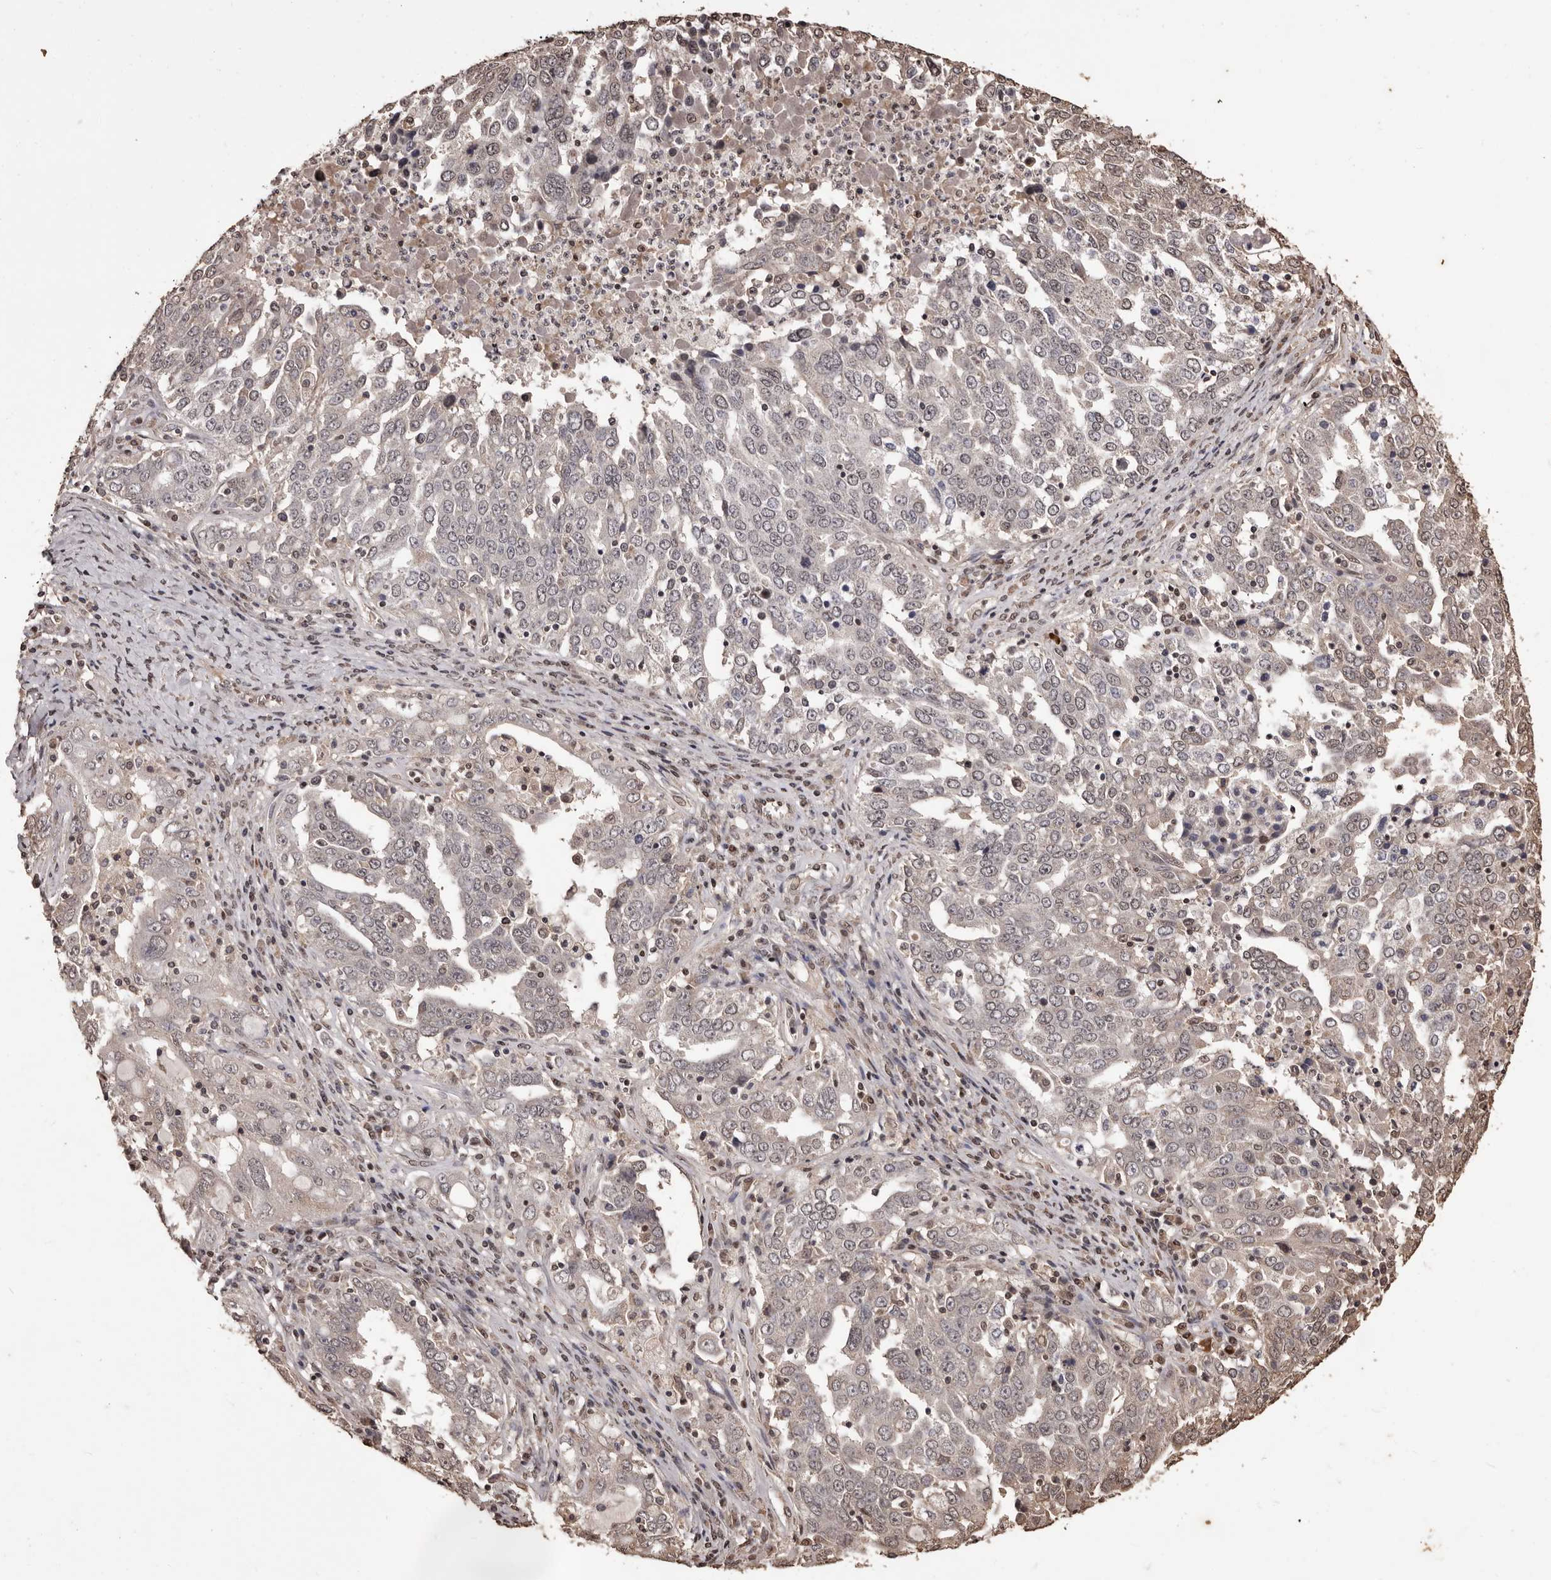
{"staining": {"intensity": "negative", "quantity": "none", "location": "none"}, "tissue": "ovarian cancer", "cell_type": "Tumor cells", "image_type": "cancer", "snomed": [{"axis": "morphology", "description": "Carcinoma, endometroid"}, {"axis": "topography", "description": "Ovary"}], "caption": "A high-resolution micrograph shows IHC staining of ovarian endometroid carcinoma, which displays no significant staining in tumor cells. Brightfield microscopy of immunohistochemistry (IHC) stained with DAB (brown) and hematoxylin (blue), captured at high magnification.", "gene": "NAV1", "patient": {"sex": "female", "age": 62}}